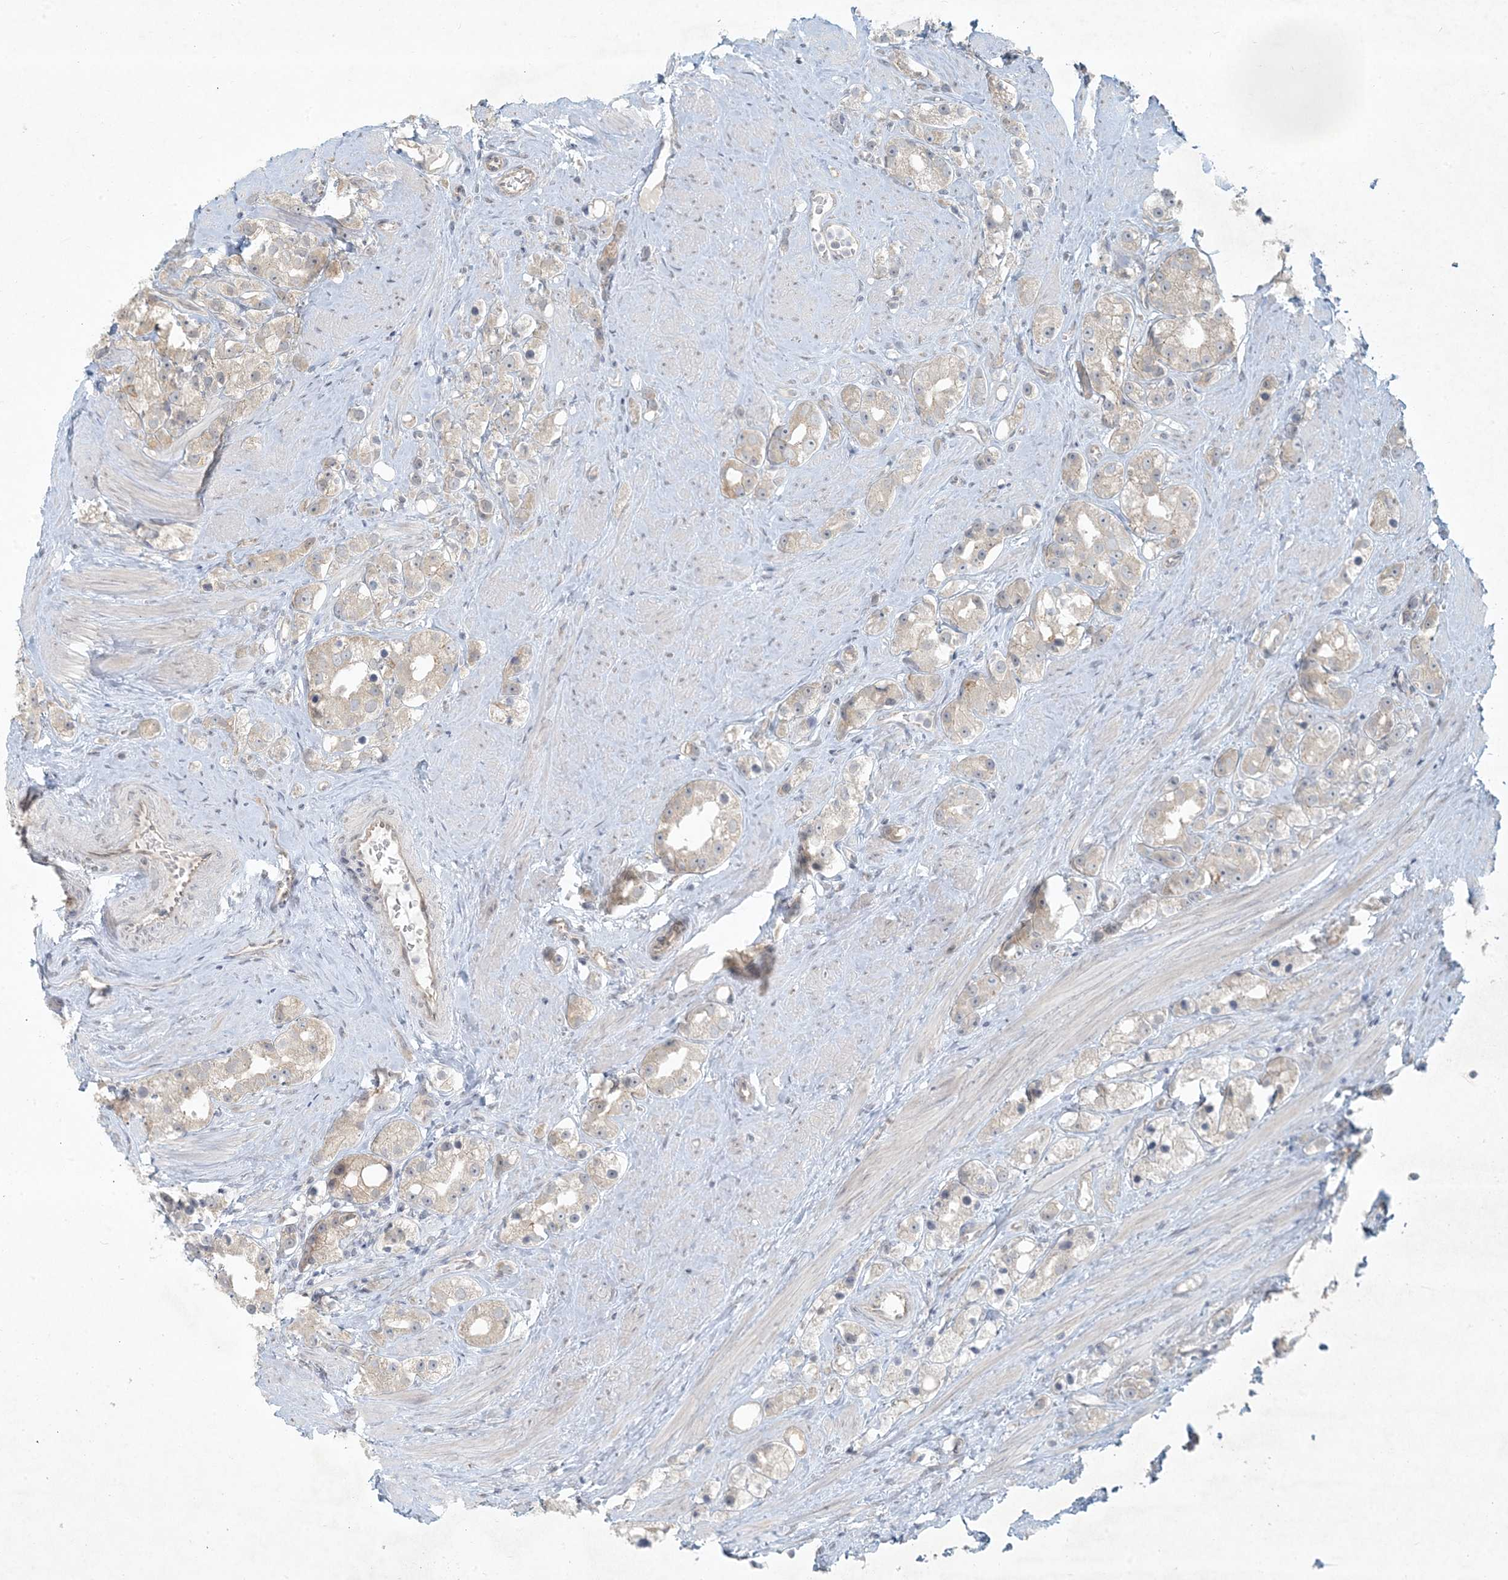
{"staining": {"intensity": "weak", "quantity": "25%-75%", "location": "cytoplasmic/membranous"}, "tissue": "prostate cancer", "cell_type": "Tumor cells", "image_type": "cancer", "snomed": [{"axis": "morphology", "description": "Adenocarcinoma, NOS"}, {"axis": "topography", "description": "Prostate"}], "caption": "Human prostate cancer stained with a brown dye shows weak cytoplasmic/membranous positive staining in about 25%-75% of tumor cells.", "gene": "BCORL1", "patient": {"sex": "male", "age": 79}}